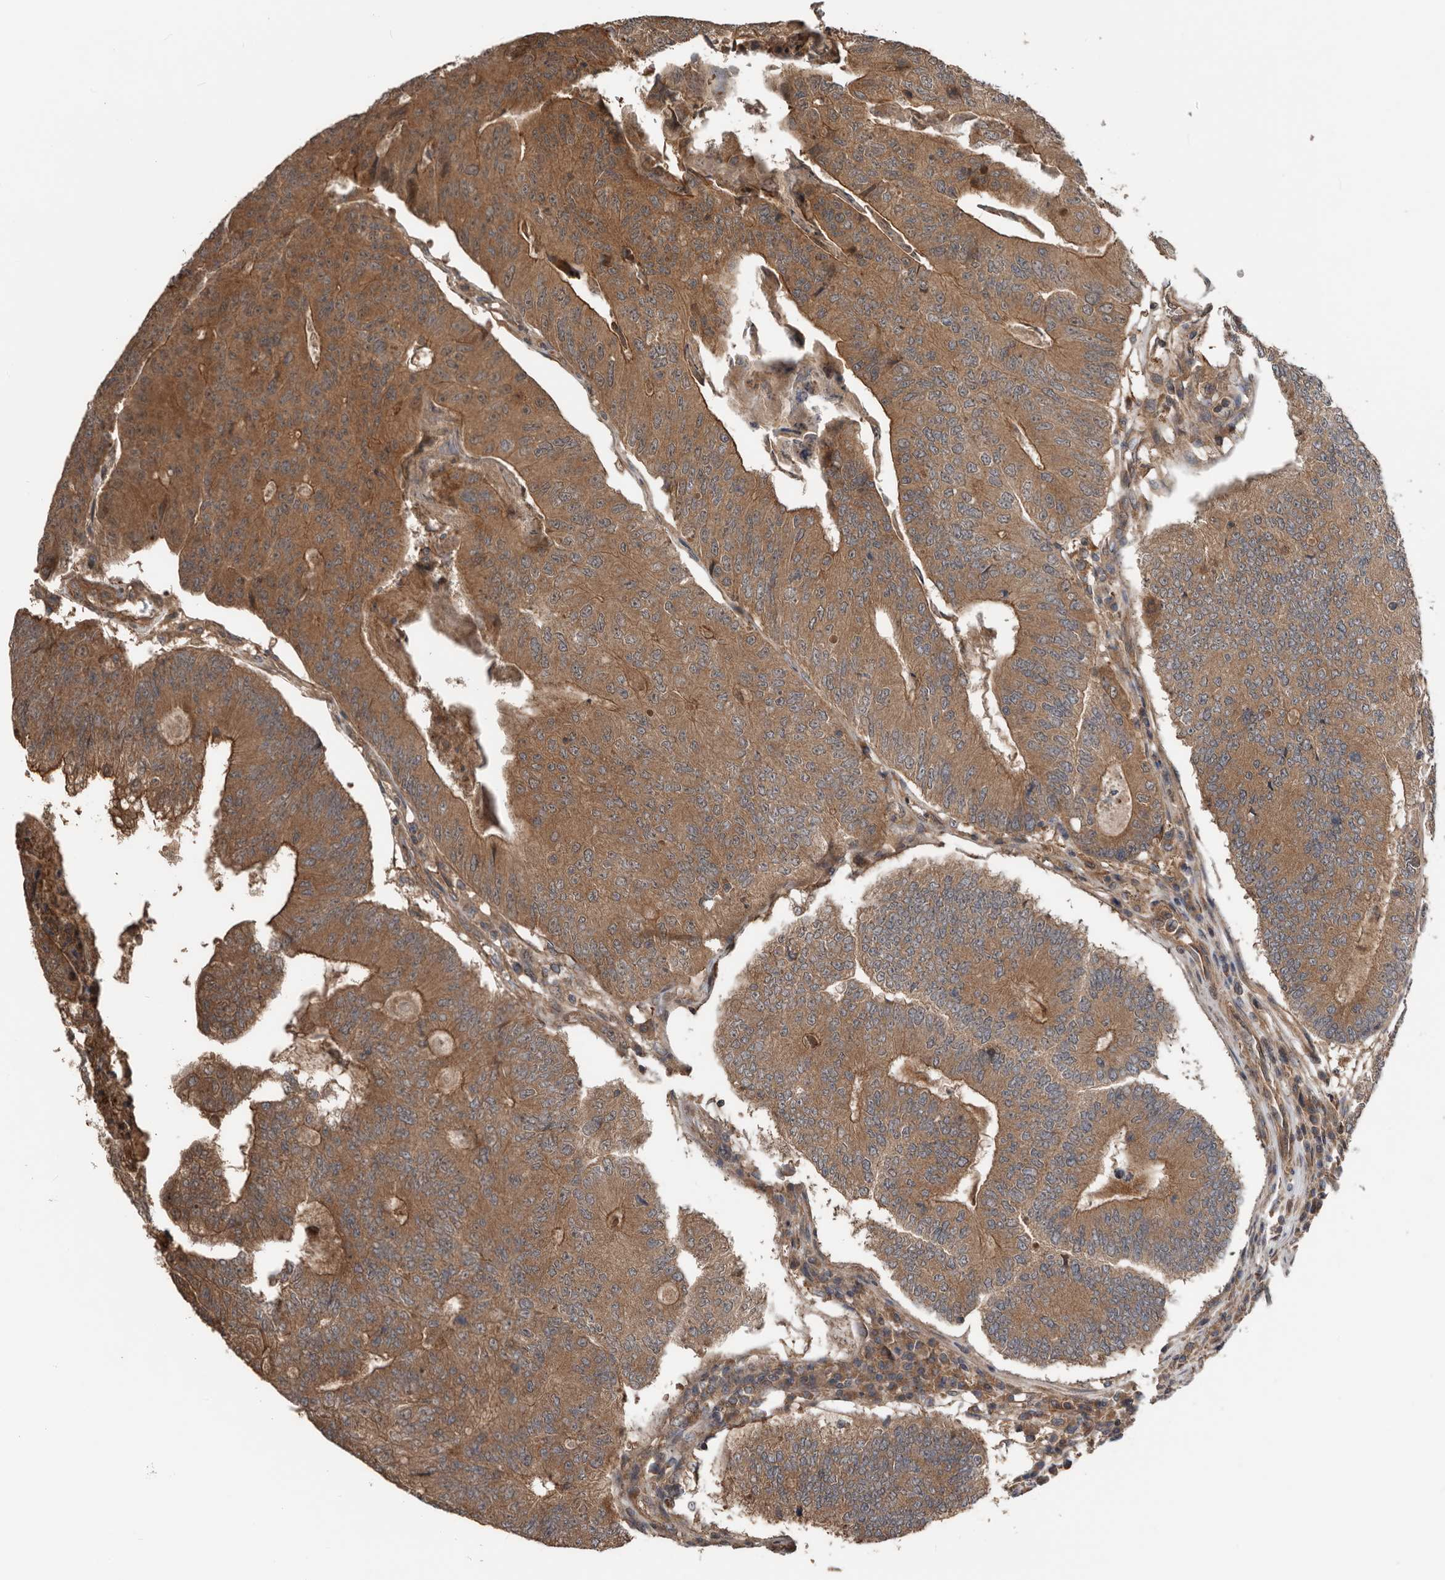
{"staining": {"intensity": "moderate", "quantity": ">75%", "location": "cytoplasmic/membranous"}, "tissue": "colorectal cancer", "cell_type": "Tumor cells", "image_type": "cancer", "snomed": [{"axis": "morphology", "description": "Adenocarcinoma, NOS"}, {"axis": "topography", "description": "Colon"}], "caption": "Immunohistochemistry (IHC) (DAB) staining of human colorectal adenocarcinoma displays moderate cytoplasmic/membranous protein staining in approximately >75% of tumor cells.", "gene": "DNAJB4", "patient": {"sex": "female", "age": 67}}